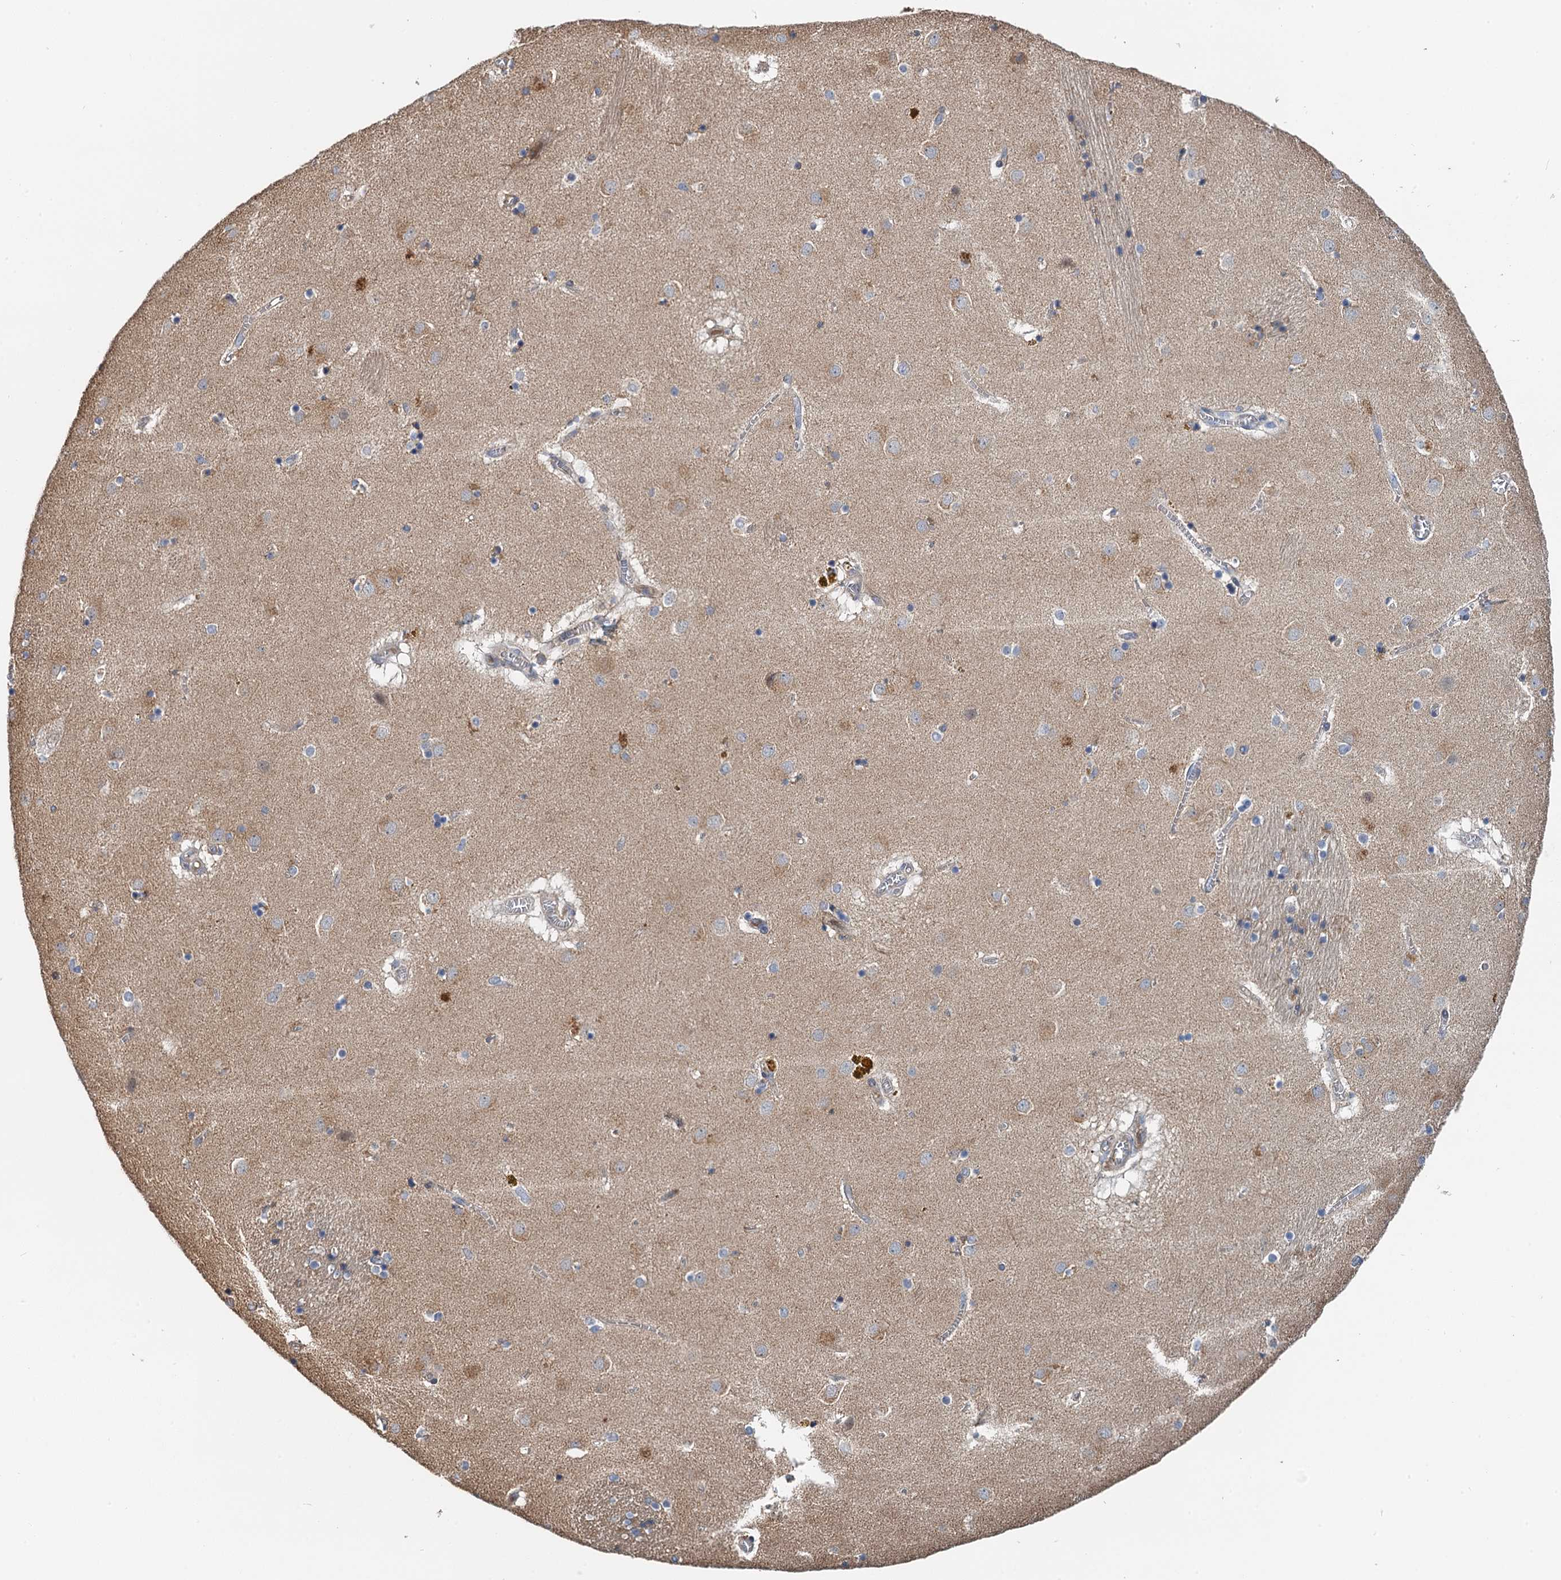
{"staining": {"intensity": "weak", "quantity": "<25%", "location": "cytoplasmic/membranous"}, "tissue": "caudate", "cell_type": "Glial cells", "image_type": "normal", "snomed": [{"axis": "morphology", "description": "Normal tissue, NOS"}, {"axis": "topography", "description": "Lateral ventricle wall"}], "caption": "The photomicrograph displays no significant staining in glial cells of caudate.", "gene": "ZNF606", "patient": {"sex": "male", "age": 70}}